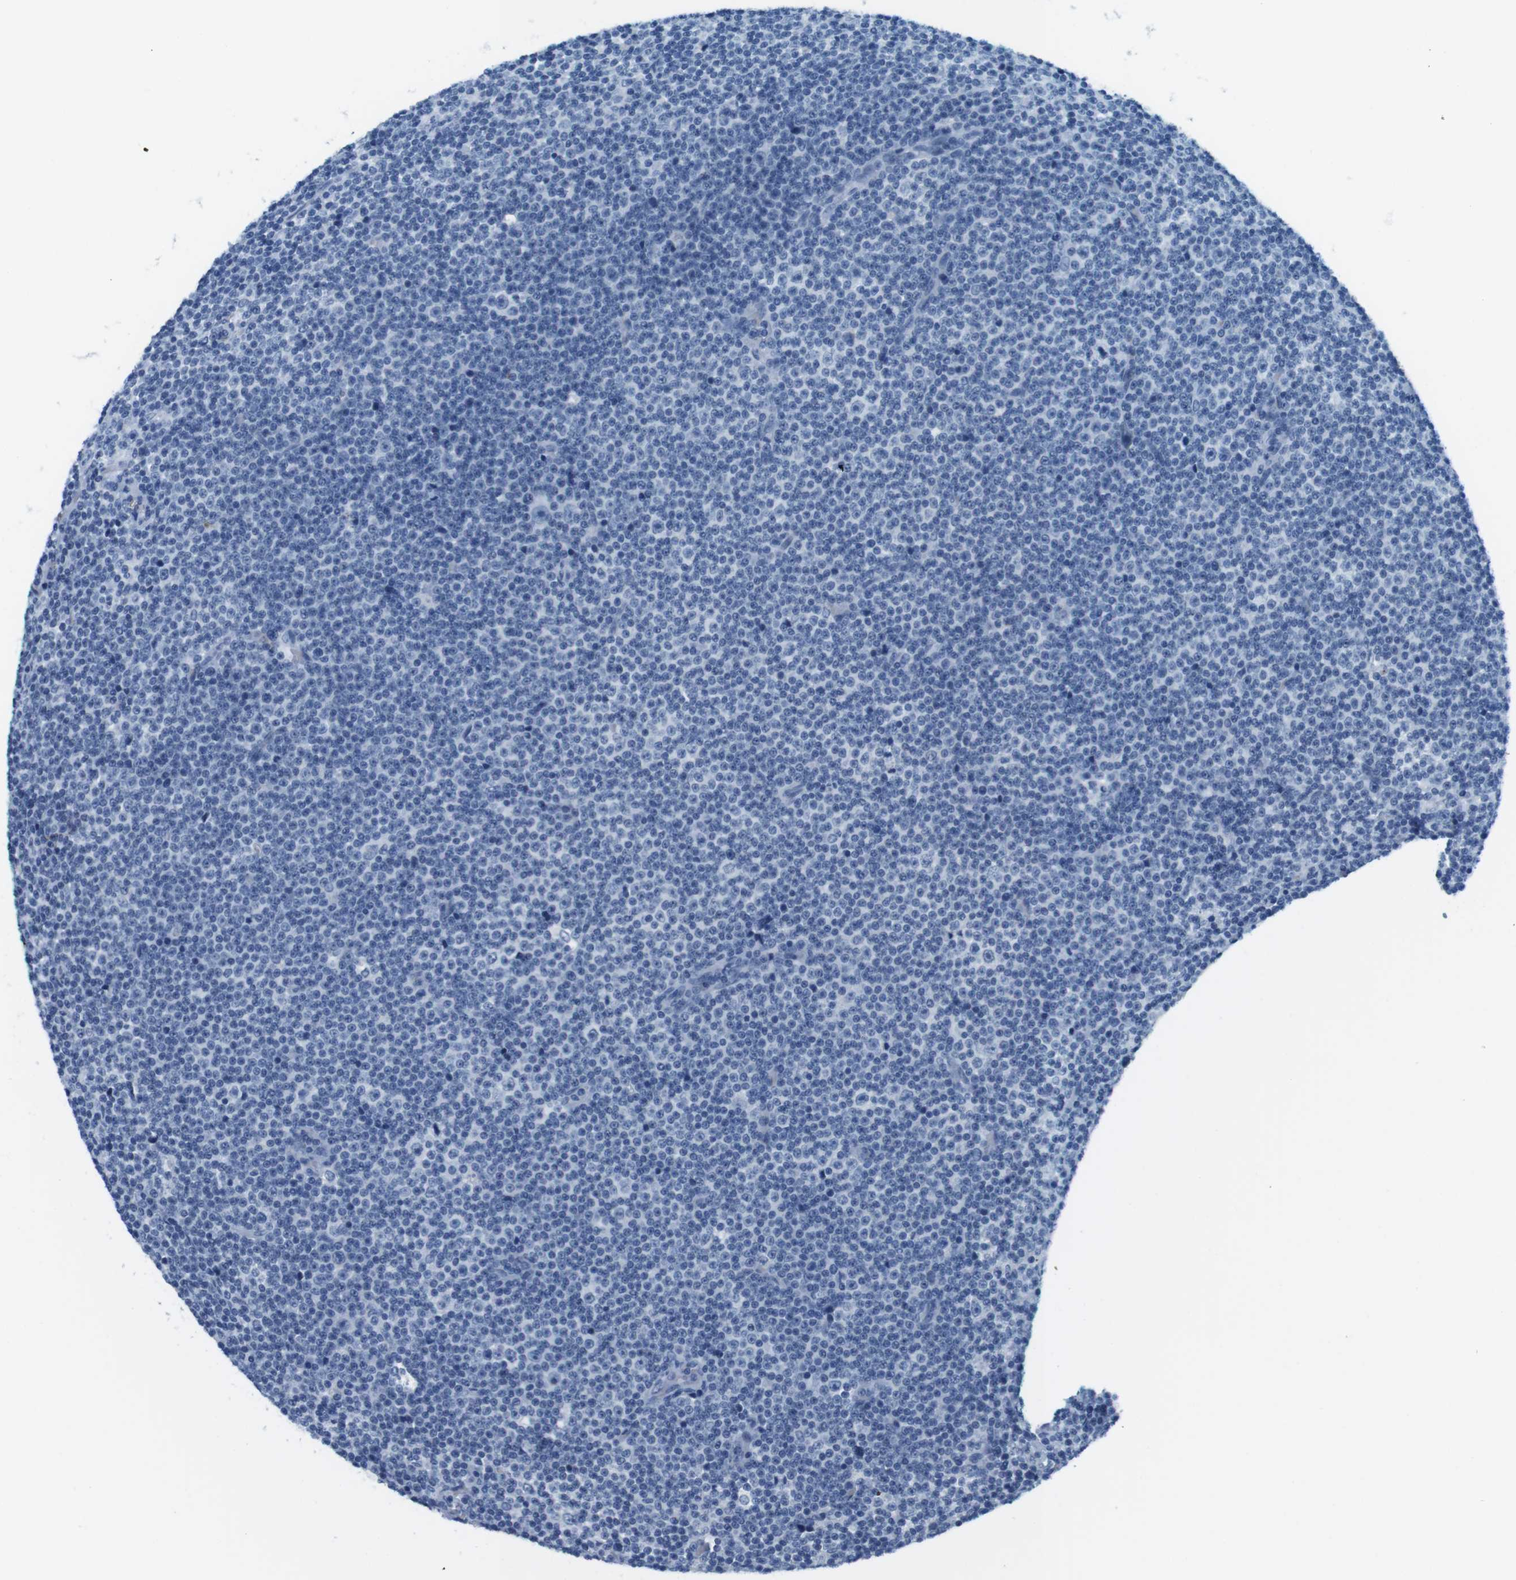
{"staining": {"intensity": "negative", "quantity": "none", "location": "none"}, "tissue": "lymphoma", "cell_type": "Tumor cells", "image_type": "cancer", "snomed": [{"axis": "morphology", "description": "Malignant lymphoma, non-Hodgkin's type, Low grade"}, {"axis": "topography", "description": "Lymph node"}], "caption": "Immunohistochemistry micrograph of neoplastic tissue: human low-grade malignant lymphoma, non-Hodgkin's type stained with DAB (3,3'-diaminobenzidine) exhibits no significant protein positivity in tumor cells. (DAB IHC visualized using brightfield microscopy, high magnification).", "gene": "TFAP2C", "patient": {"sex": "female", "age": 67}}